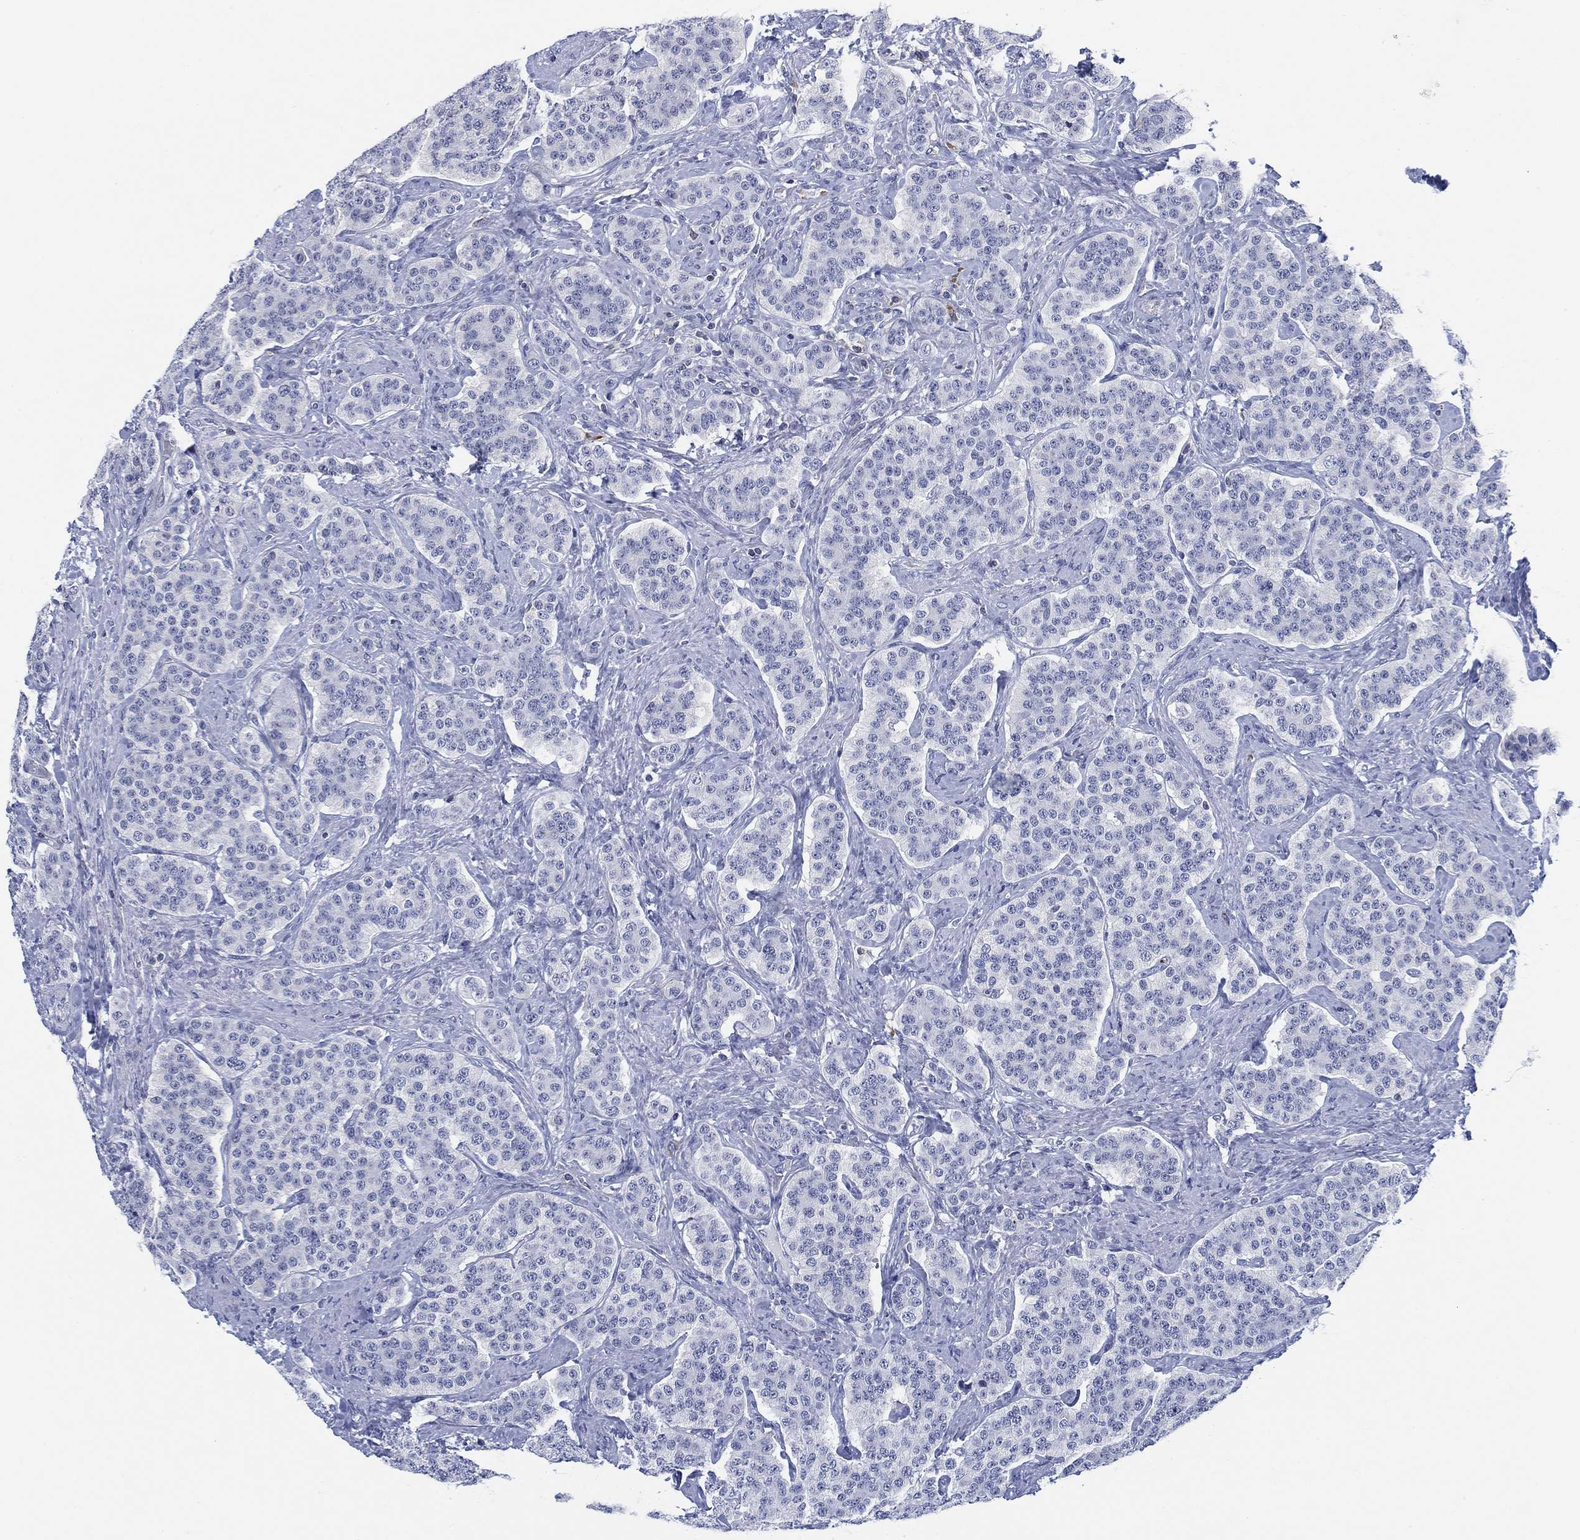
{"staining": {"intensity": "negative", "quantity": "none", "location": "none"}, "tissue": "carcinoid", "cell_type": "Tumor cells", "image_type": "cancer", "snomed": [{"axis": "morphology", "description": "Carcinoid, malignant, NOS"}, {"axis": "topography", "description": "Small intestine"}], "caption": "Immunohistochemistry of human carcinoid exhibits no expression in tumor cells. Nuclei are stained in blue.", "gene": "FYB1", "patient": {"sex": "female", "age": 58}}